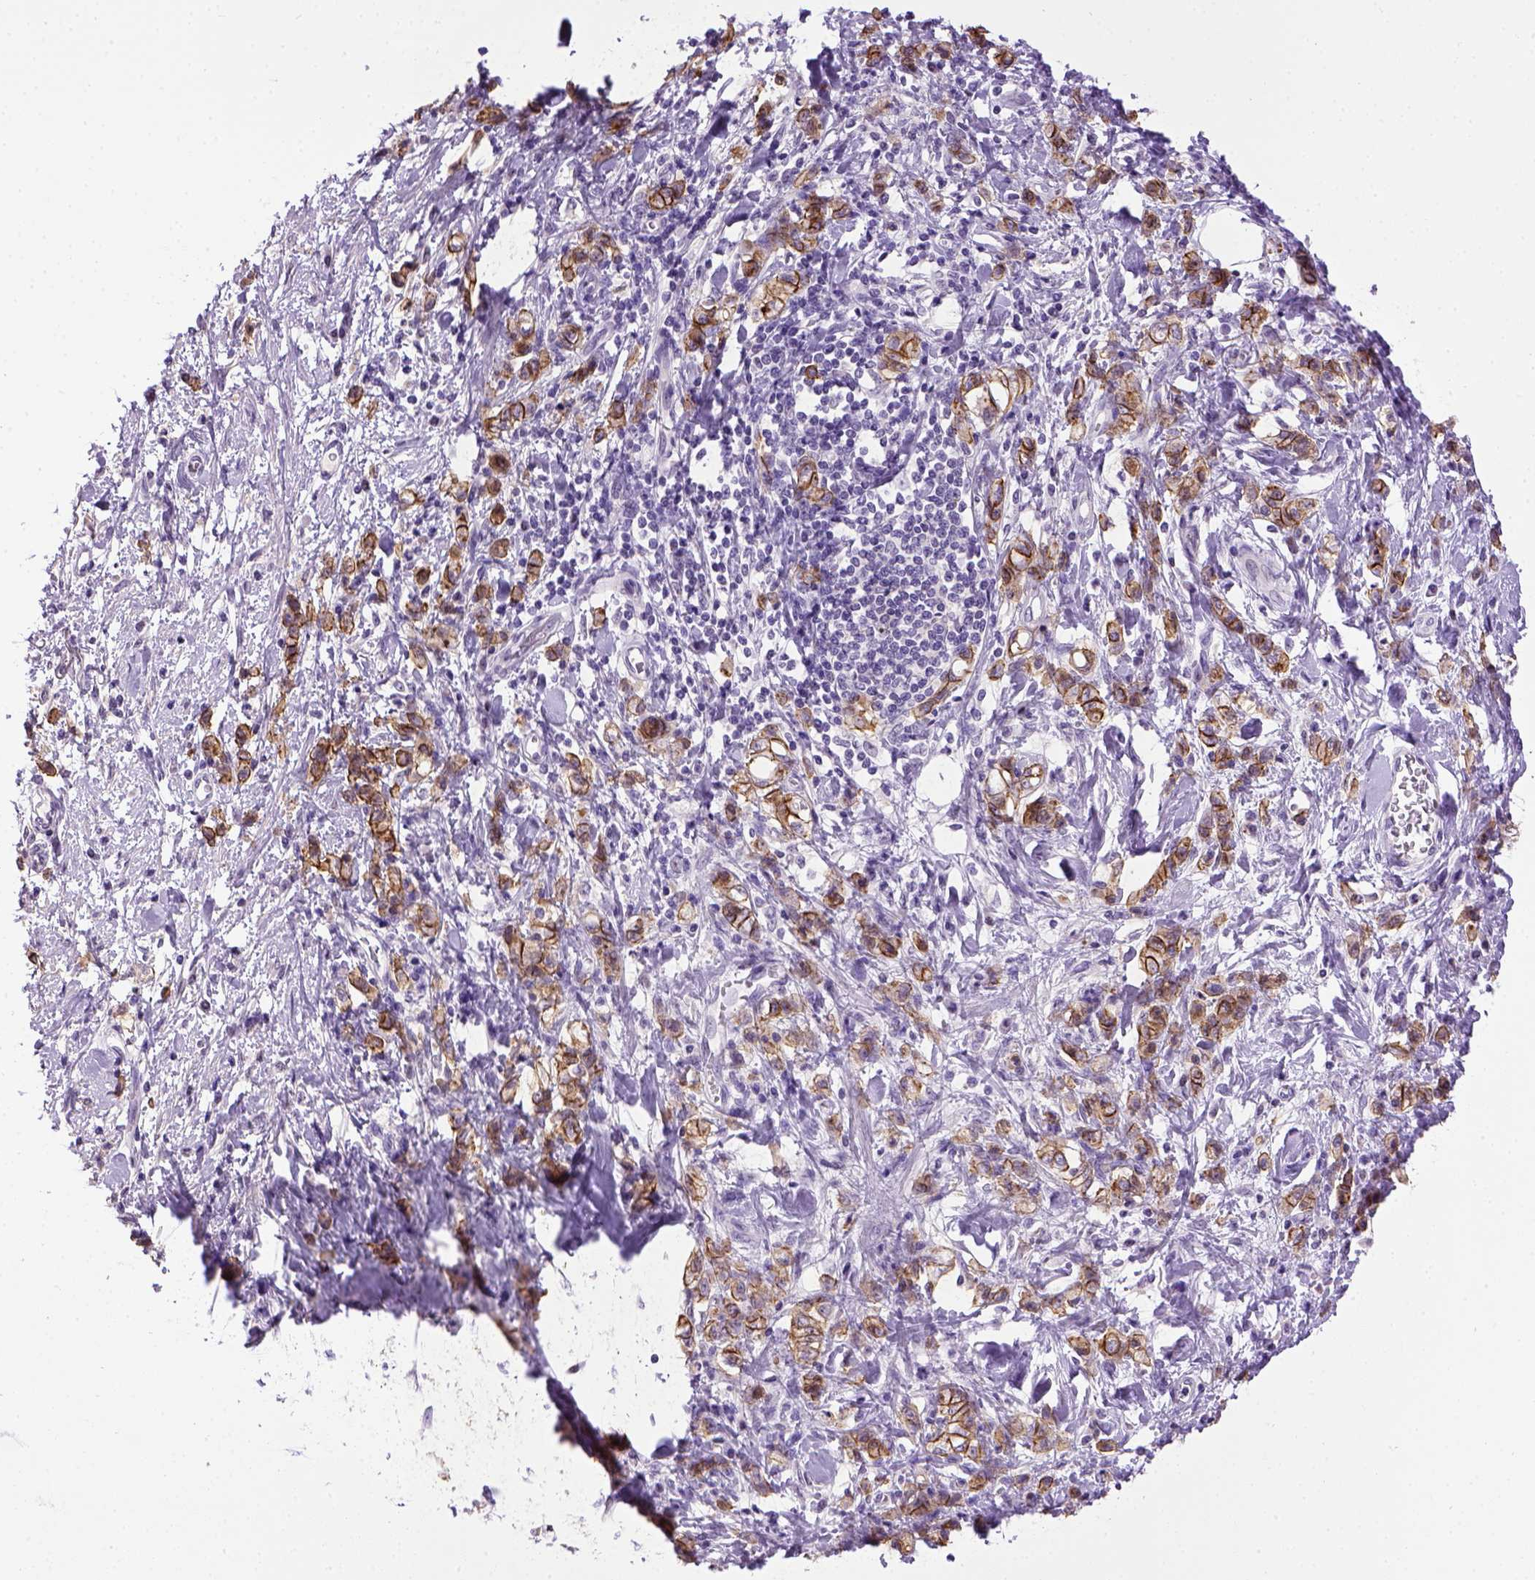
{"staining": {"intensity": "strong", "quantity": ">75%", "location": "cytoplasmic/membranous"}, "tissue": "stomach cancer", "cell_type": "Tumor cells", "image_type": "cancer", "snomed": [{"axis": "morphology", "description": "Adenocarcinoma, NOS"}, {"axis": "topography", "description": "Stomach"}], "caption": "Immunohistochemical staining of stomach adenocarcinoma displays strong cytoplasmic/membranous protein positivity in approximately >75% of tumor cells. (Brightfield microscopy of DAB IHC at high magnification).", "gene": "CDH1", "patient": {"sex": "male", "age": 77}}